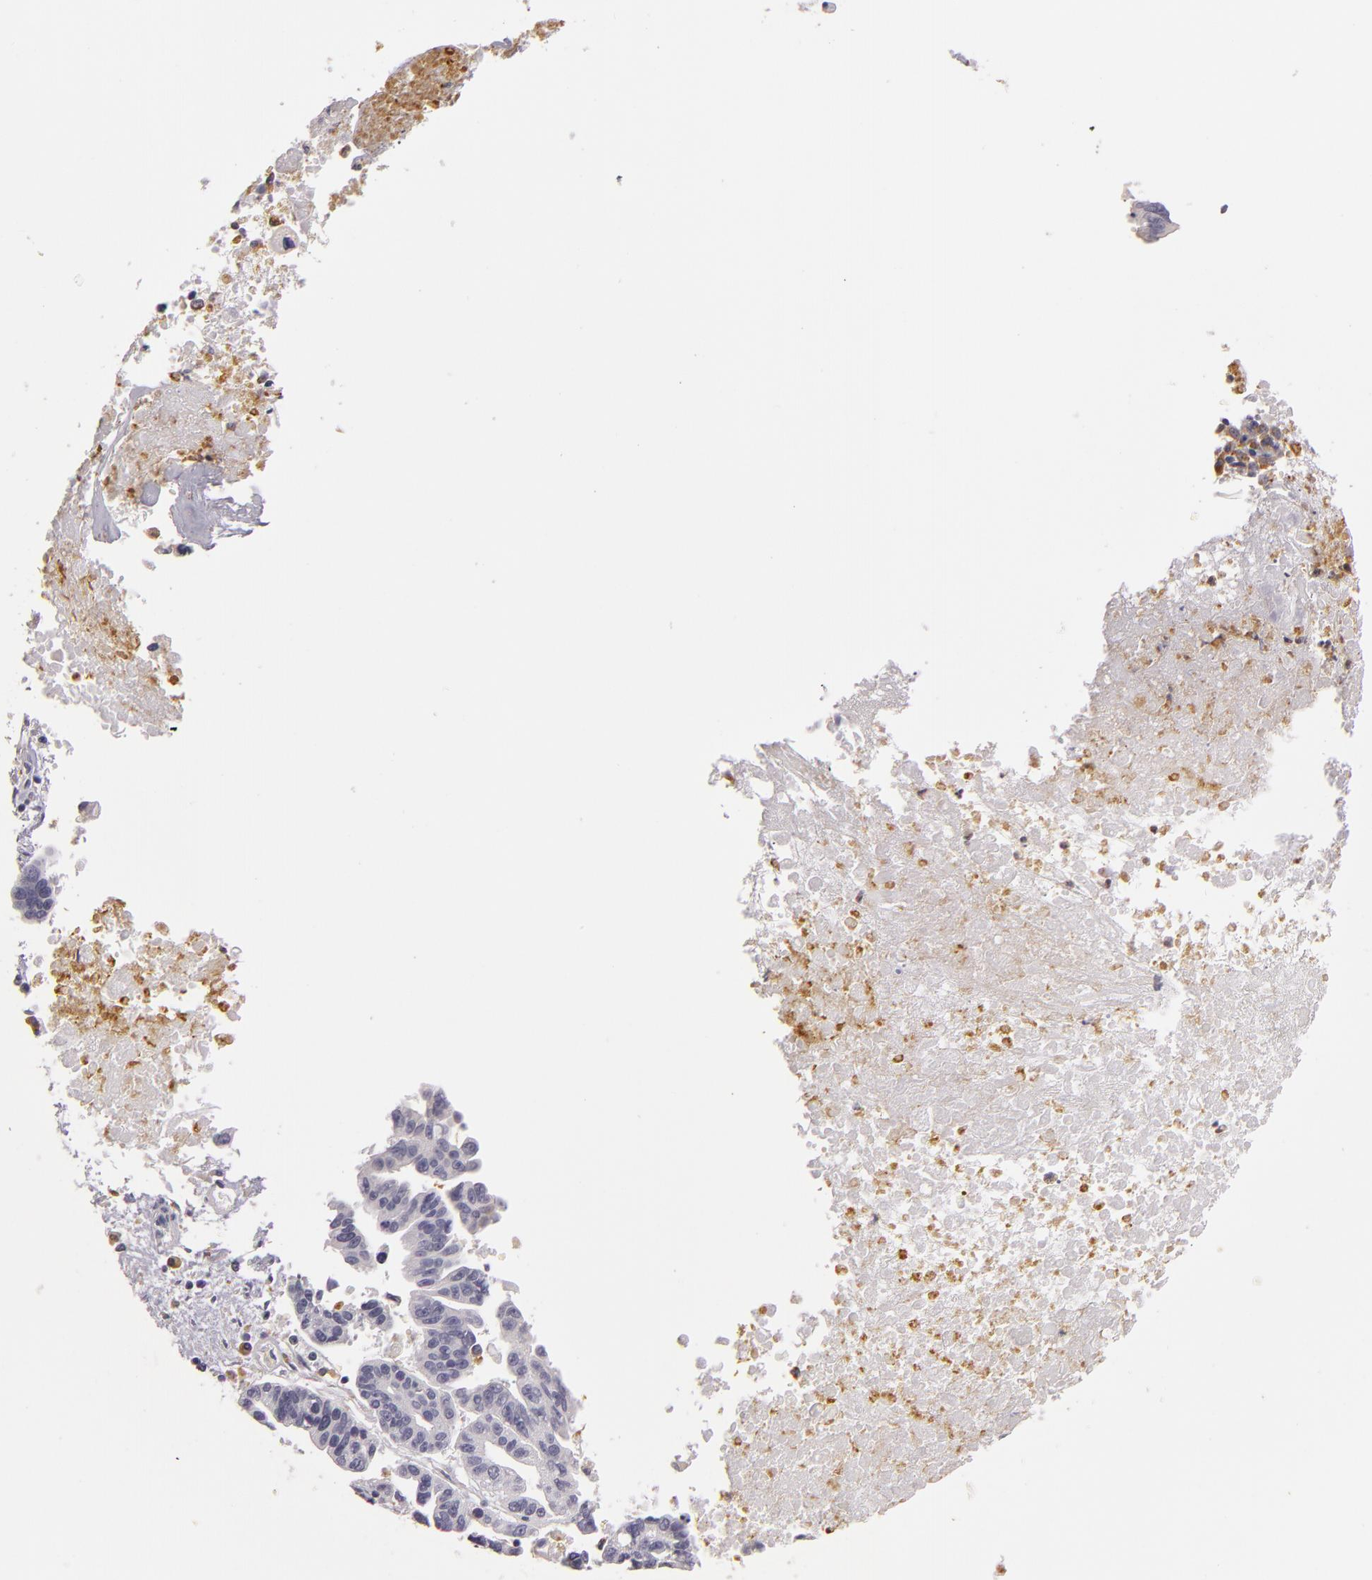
{"staining": {"intensity": "negative", "quantity": "none", "location": "none"}, "tissue": "ovarian cancer", "cell_type": "Tumor cells", "image_type": "cancer", "snomed": [{"axis": "morphology", "description": "Carcinoma, endometroid"}, {"axis": "morphology", "description": "Cystadenocarcinoma, serous, NOS"}, {"axis": "topography", "description": "Ovary"}], "caption": "Immunohistochemical staining of human ovarian cancer (endometroid carcinoma) exhibits no significant staining in tumor cells.", "gene": "TLR8", "patient": {"sex": "female", "age": 45}}